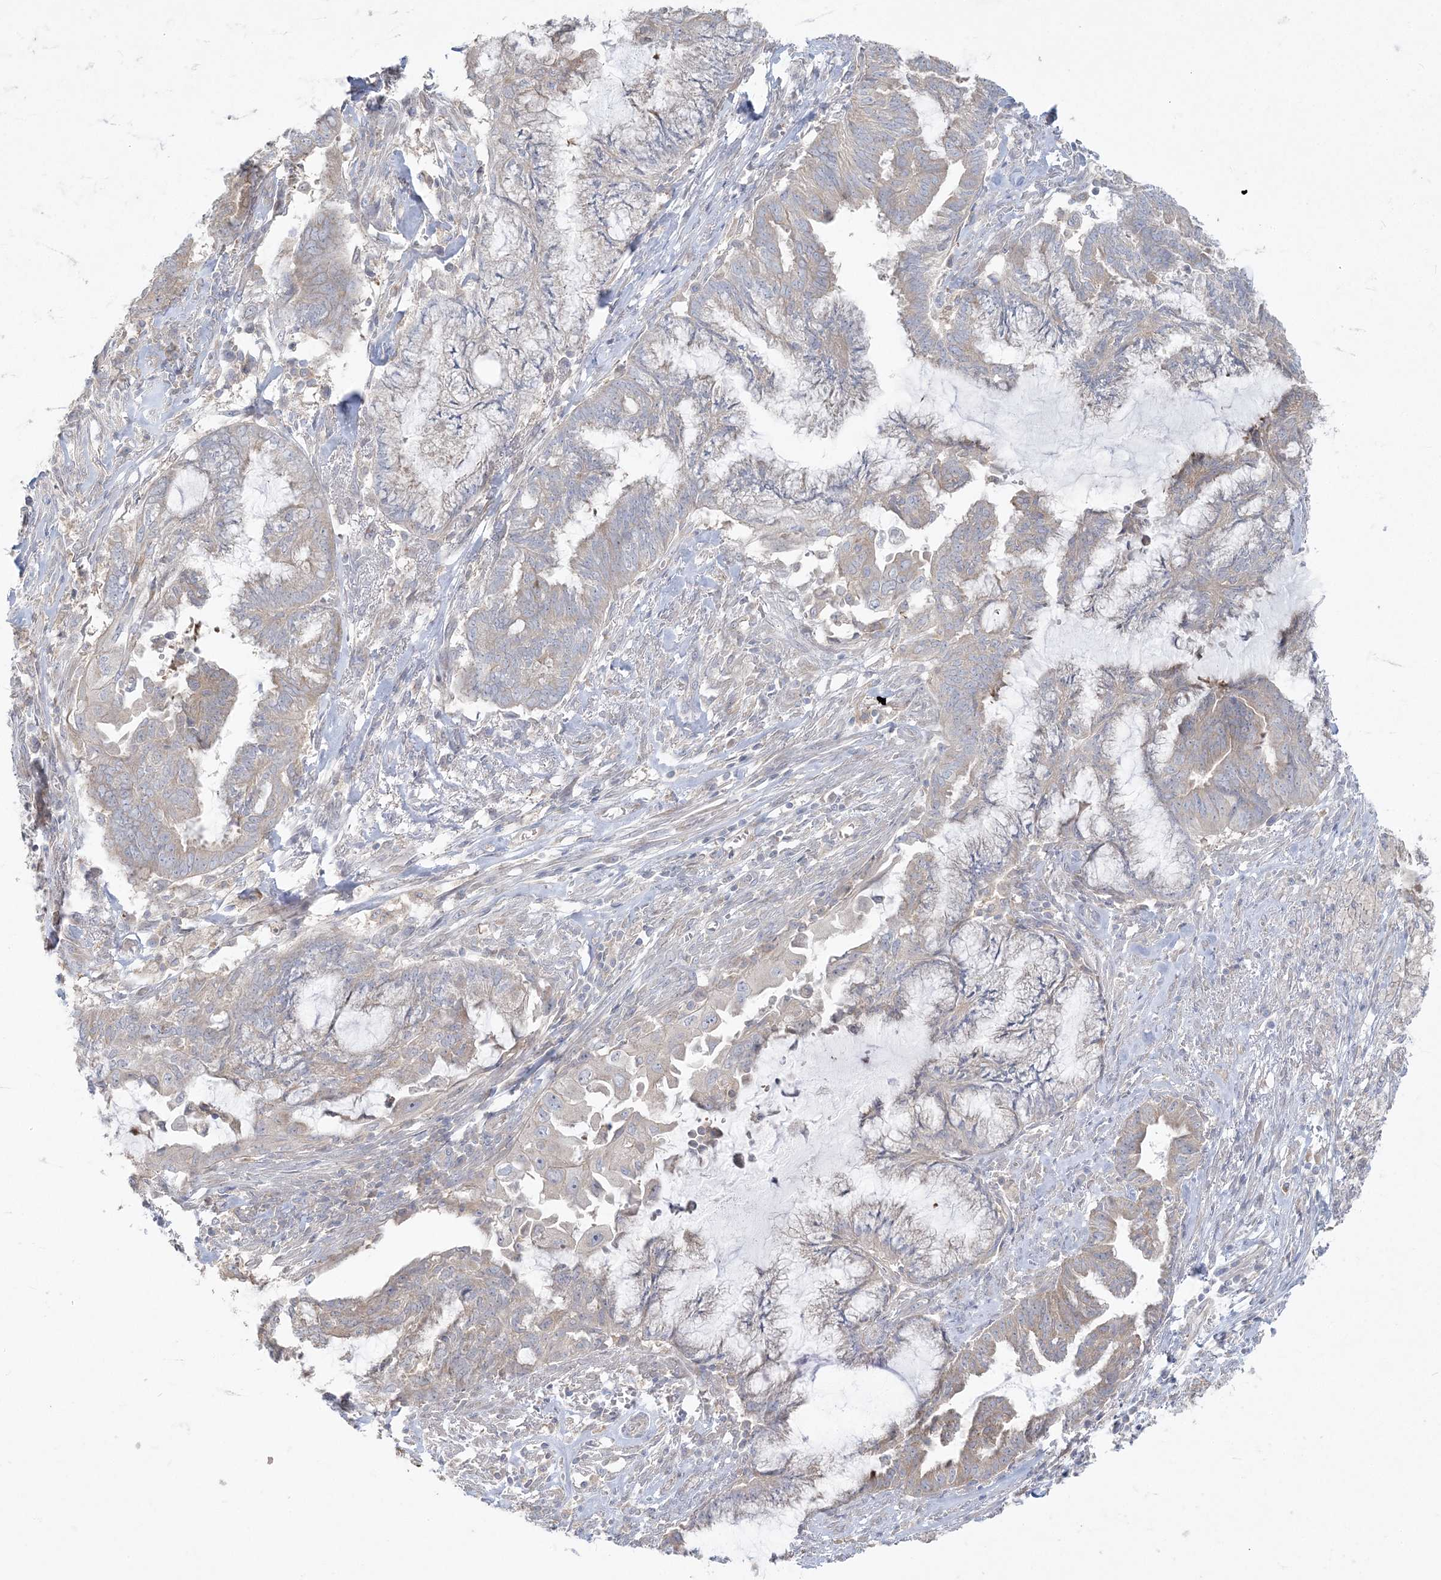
{"staining": {"intensity": "weak", "quantity": "25%-75%", "location": "cytoplasmic/membranous"}, "tissue": "endometrial cancer", "cell_type": "Tumor cells", "image_type": "cancer", "snomed": [{"axis": "morphology", "description": "Adenocarcinoma, NOS"}, {"axis": "topography", "description": "Endometrium"}], "caption": "Immunohistochemical staining of human endometrial cancer (adenocarcinoma) exhibits weak cytoplasmic/membranous protein positivity in approximately 25%-75% of tumor cells.", "gene": "ZC3H6", "patient": {"sex": "female", "age": 86}}